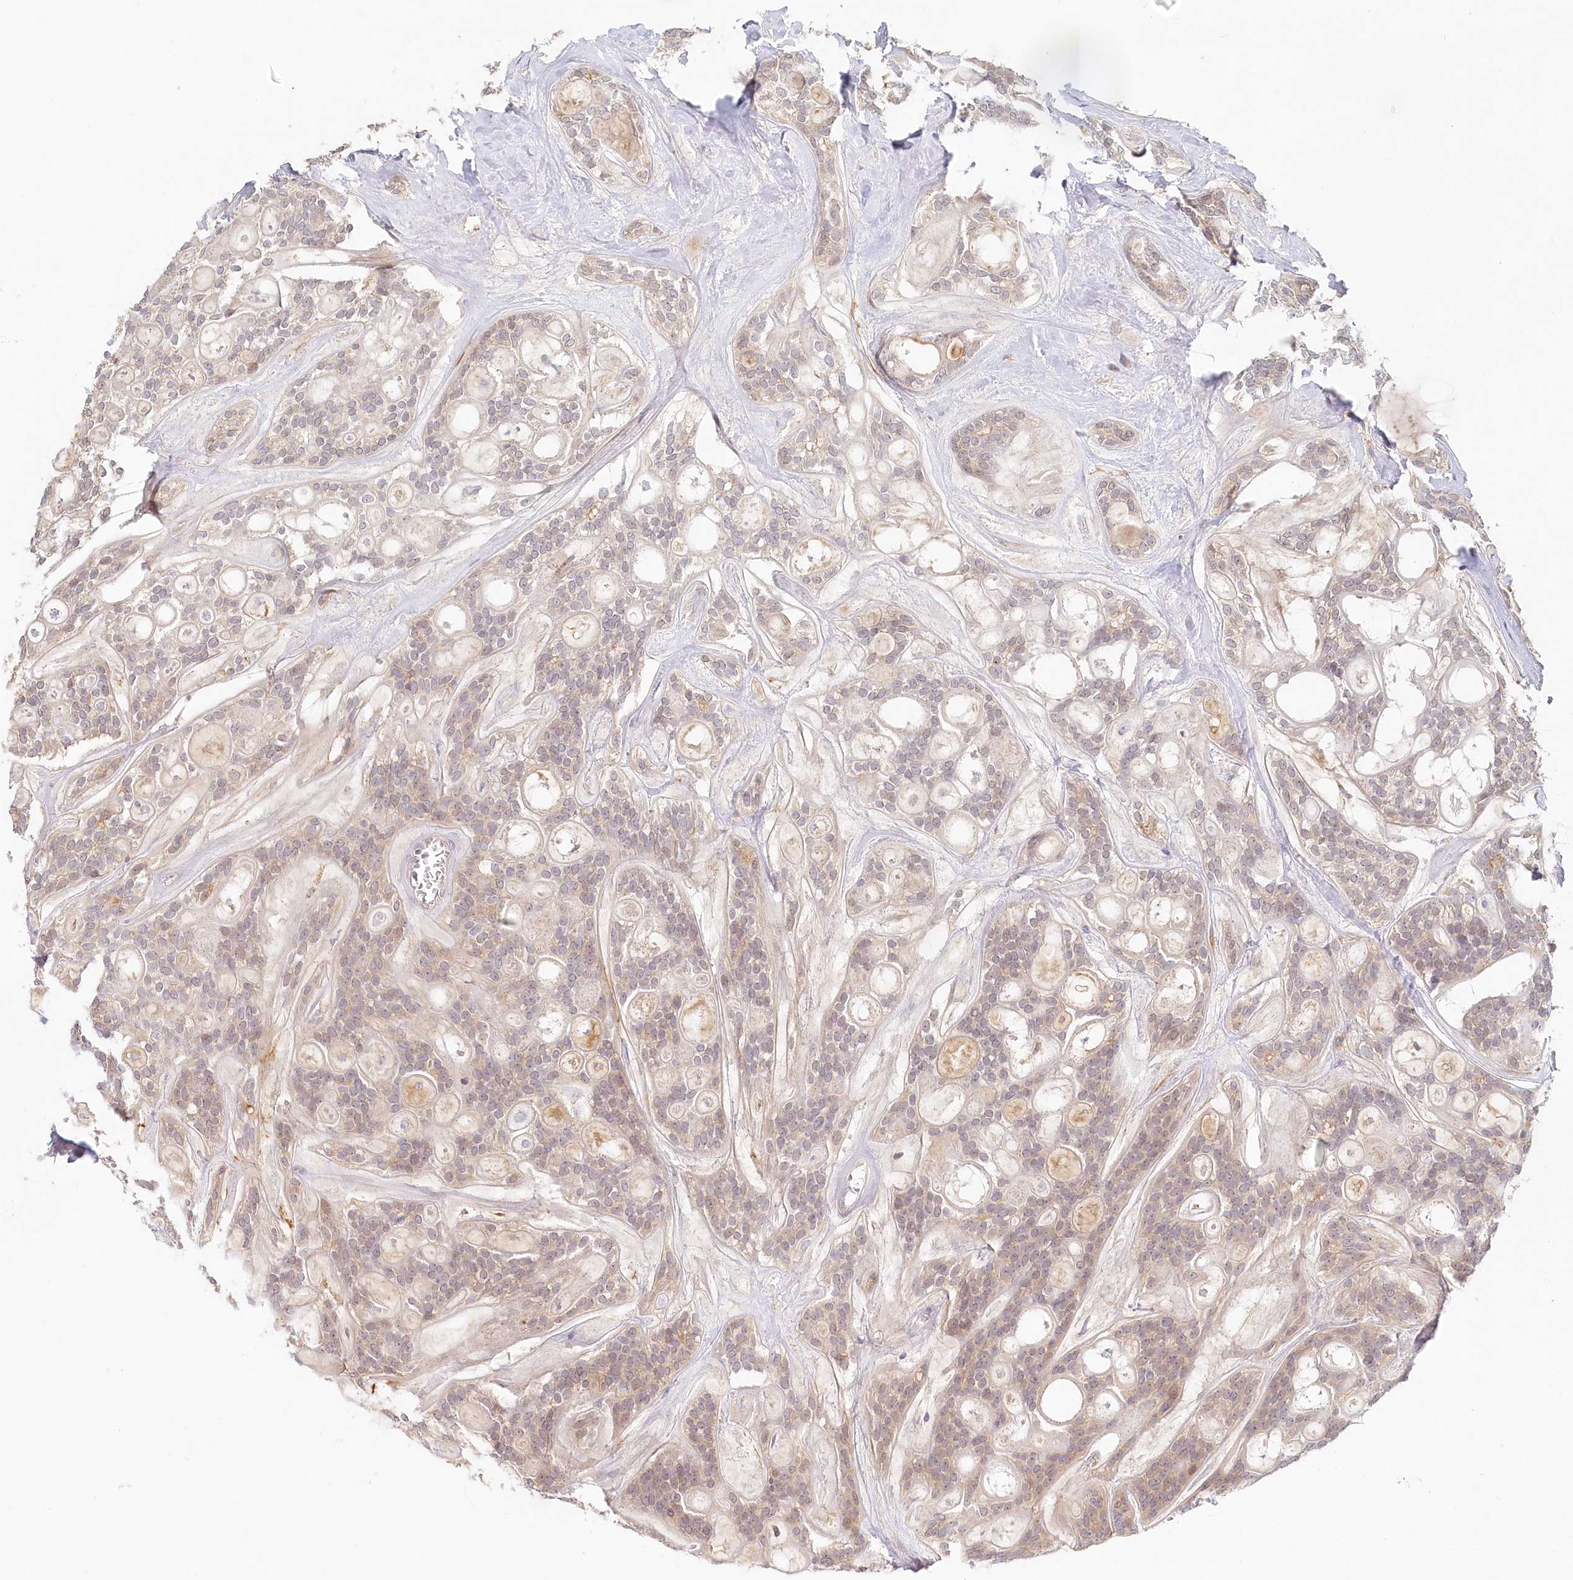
{"staining": {"intensity": "weak", "quantity": "25%-75%", "location": "cytoplasmic/membranous"}, "tissue": "head and neck cancer", "cell_type": "Tumor cells", "image_type": "cancer", "snomed": [{"axis": "morphology", "description": "Adenocarcinoma, NOS"}, {"axis": "topography", "description": "Head-Neck"}], "caption": "Immunohistochemical staining of human head and neck adenocarcinoma reveals weak cytoplasmic/membranous protein expression in approximately 25%-75% of tumor cells. The staining was performed using DAB, with brown indicating positive protein expression. Nuclei are stained blue with hematoxylin.", "gene": "VSIG1", "patient": {"sex": "male", "age": 66}}